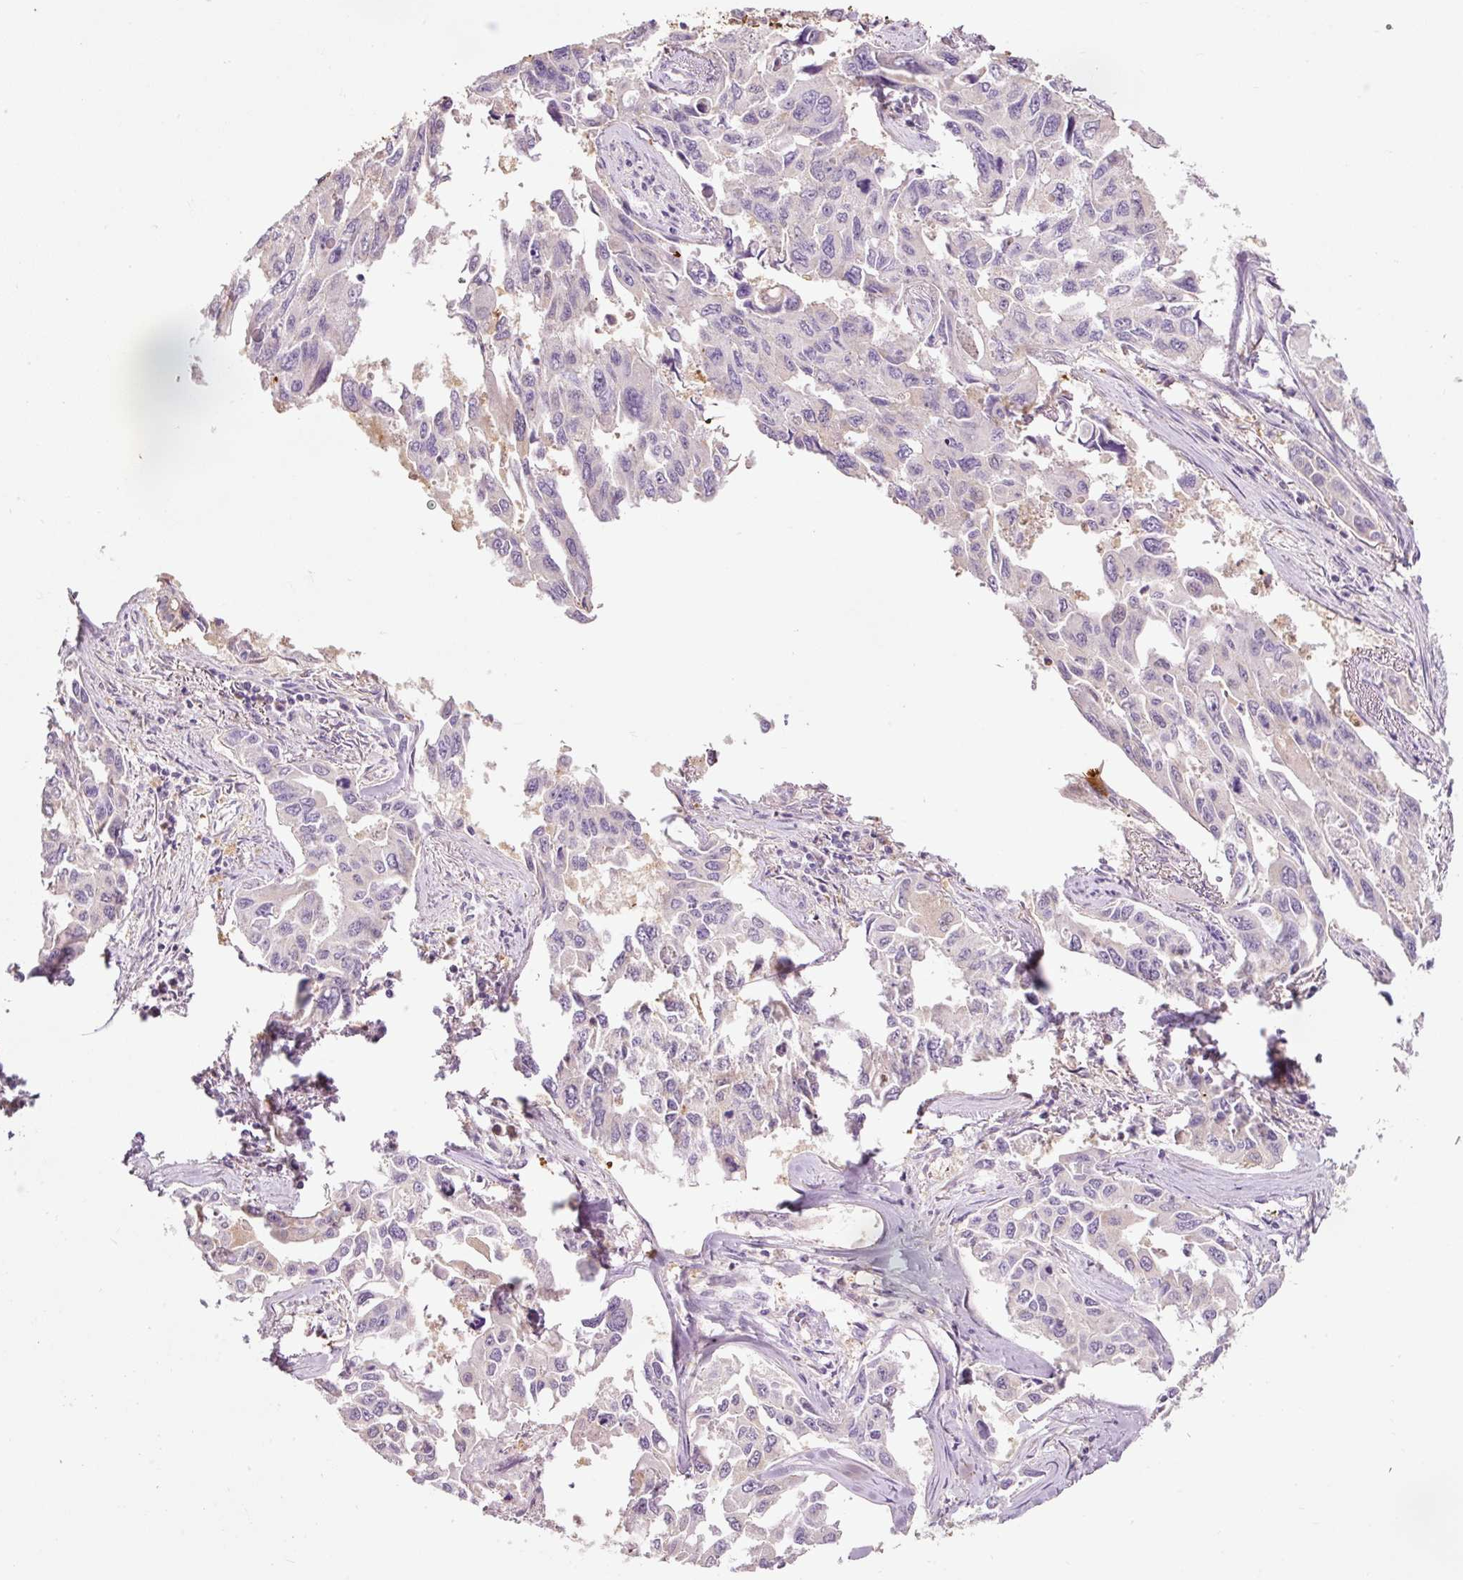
{"staining": {"intensity": "negative", "quantity": "none", "location": "none"}, "tissue": "lung cancer", "cell_type": "Tumor cells", "image_type": "cancer", "snomed": [{"axis": "morphology", "description": "Adenocarcinoma, NOS"}, {"axis": "topography", "description": "Lung"}], "caption": "Immunohistochemistry micrograph of lung cancer (adenocarcinoma) stained for a protein (brown), which exhibits no positivity in tumor cells.", "gene": "PRDX5", "patient": {"sex": "male", "age": 64}}